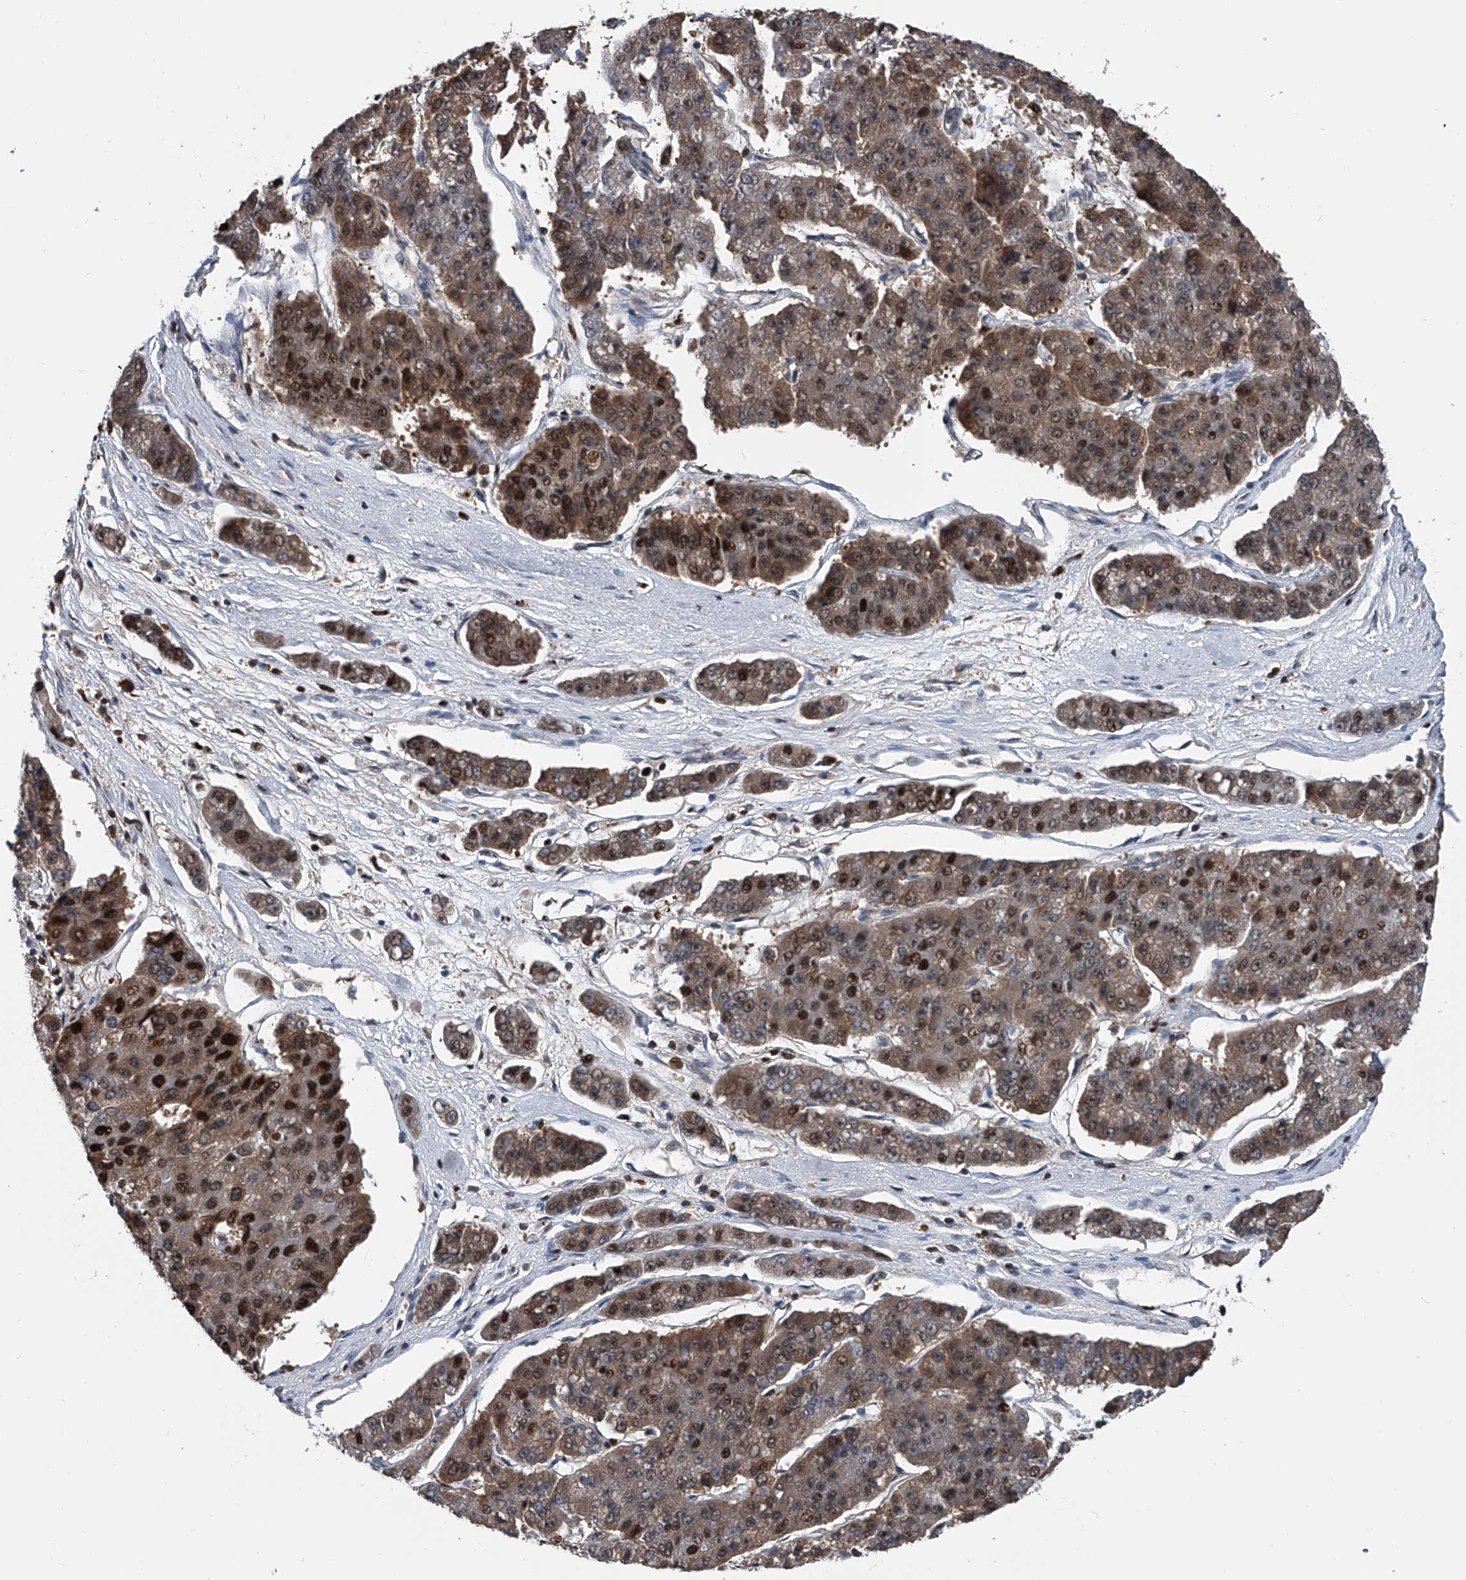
{"staining": {"intensity": "weak", "quantity": ">75%", "location": "cytoplasmic/membranous,nuclear"}, "tissue": "pancreatic cancer", "cell_type": "Tumor cells", "image_type": "cancer", "snomed": [{"axis": "morphology", "description": "Adenocarcinoma, NOS"}, {"axis": "topography", "description": "Pancreas"}], "caption": "Tumor cells show low levels of weak cytoplasmic/membranous and nuclear staining in approximately >75% of cells in pancreatic adenocarcinoma.", "gene": "FKBP5", "patient": {"sex": "male", "age": 50}}